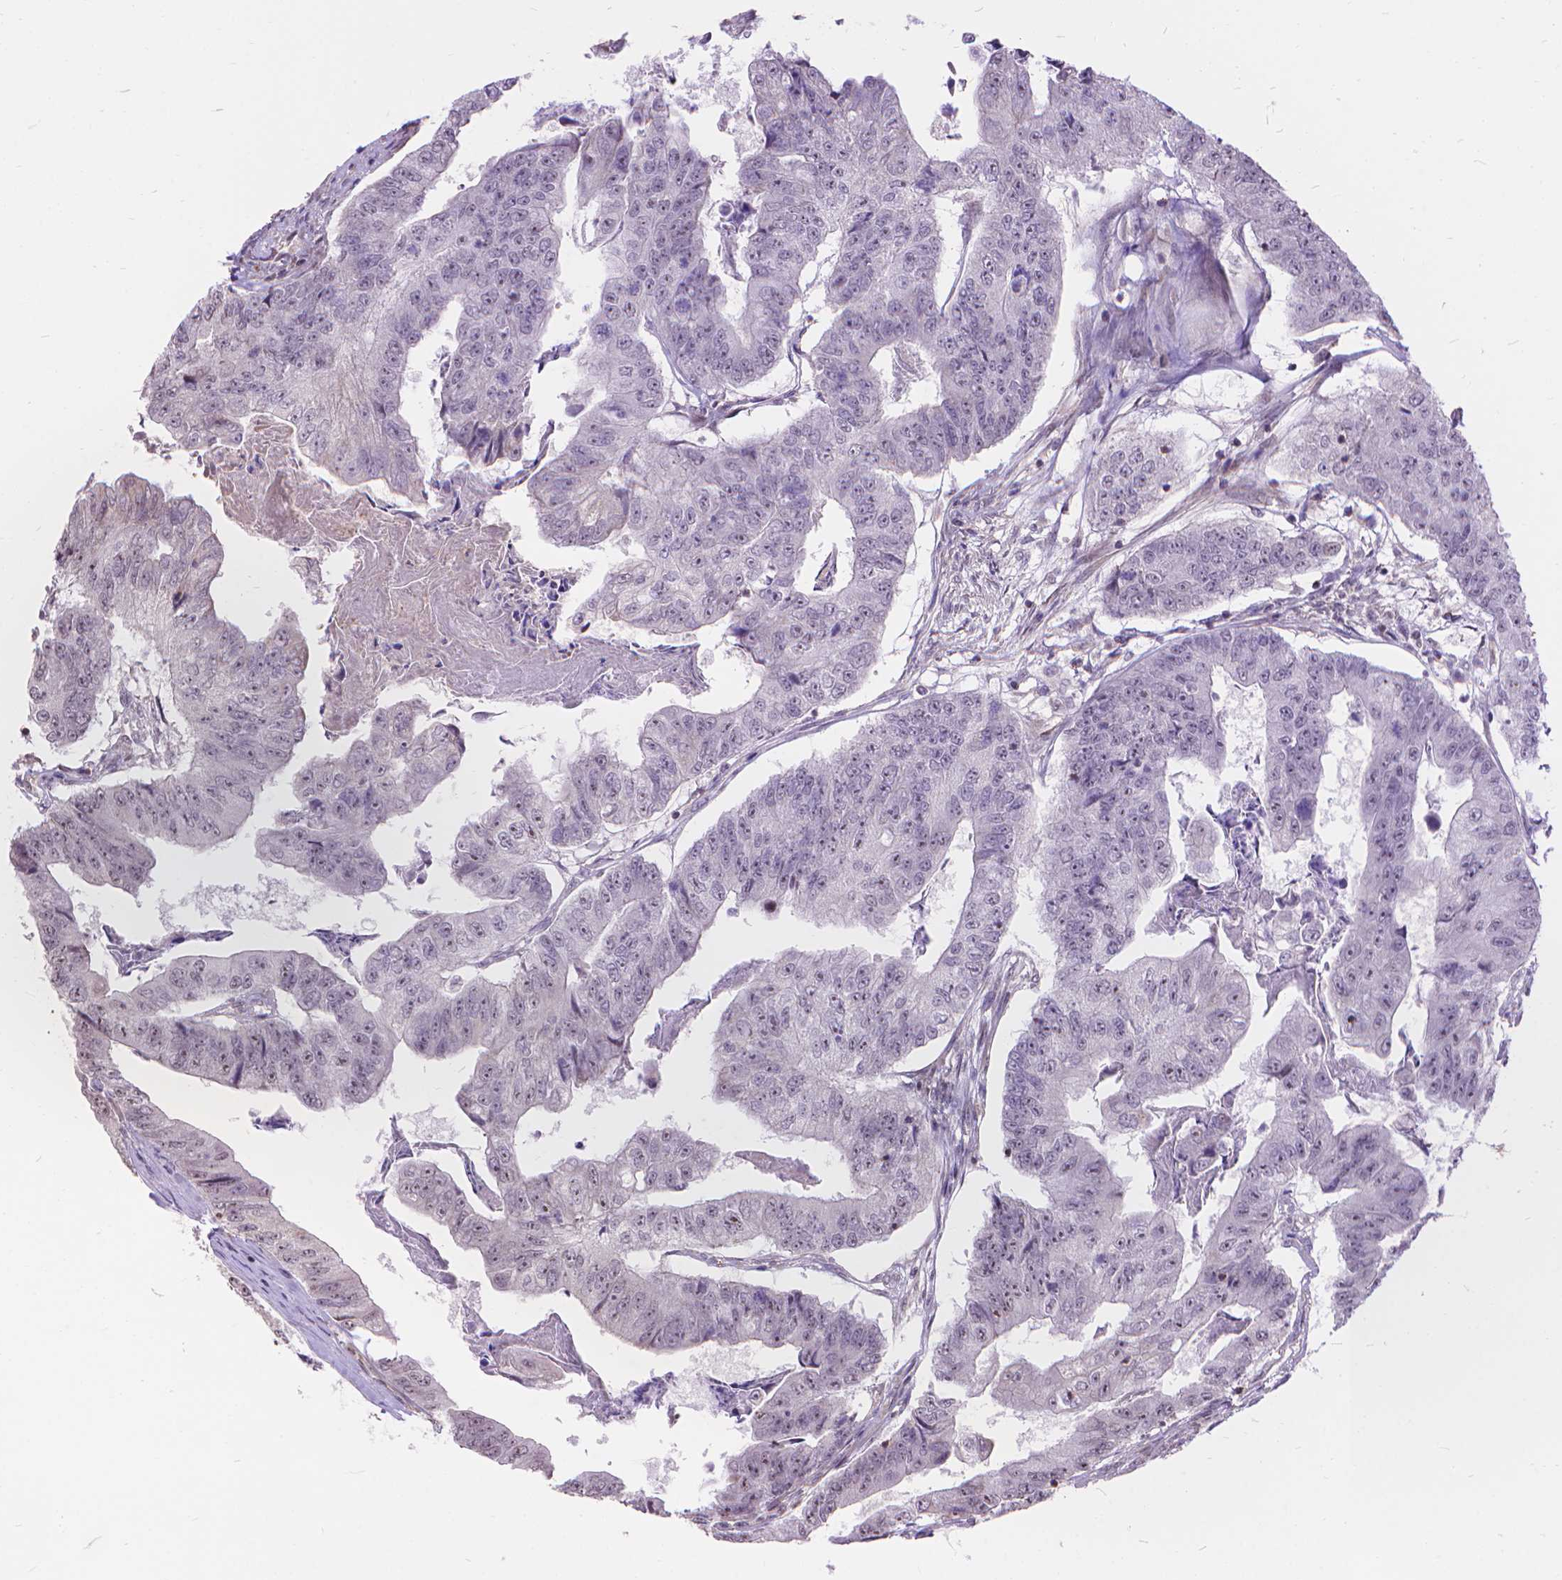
{"staining": {"intensity": "moderate", "quantity": "25%-75%", "location": "nuclear"}, "tissue": "colorectal cancer", "cell_type": "Tumor cells", "image_type": "cancer", "snomed": [{"axis": "morphology", "description": "Adenocarcinoma, NOS"}, {"axis": "topography", "description": "Colon"}], "caption": "Colorectal cancer (adenocarcinoma) tissue displays moderate nuclear expression in approximately 25%-75% of tumor cells, visualized by immunohistochemistry.", "gene": "TMEM135", "patient": {"sex": "female", "age": 67}}